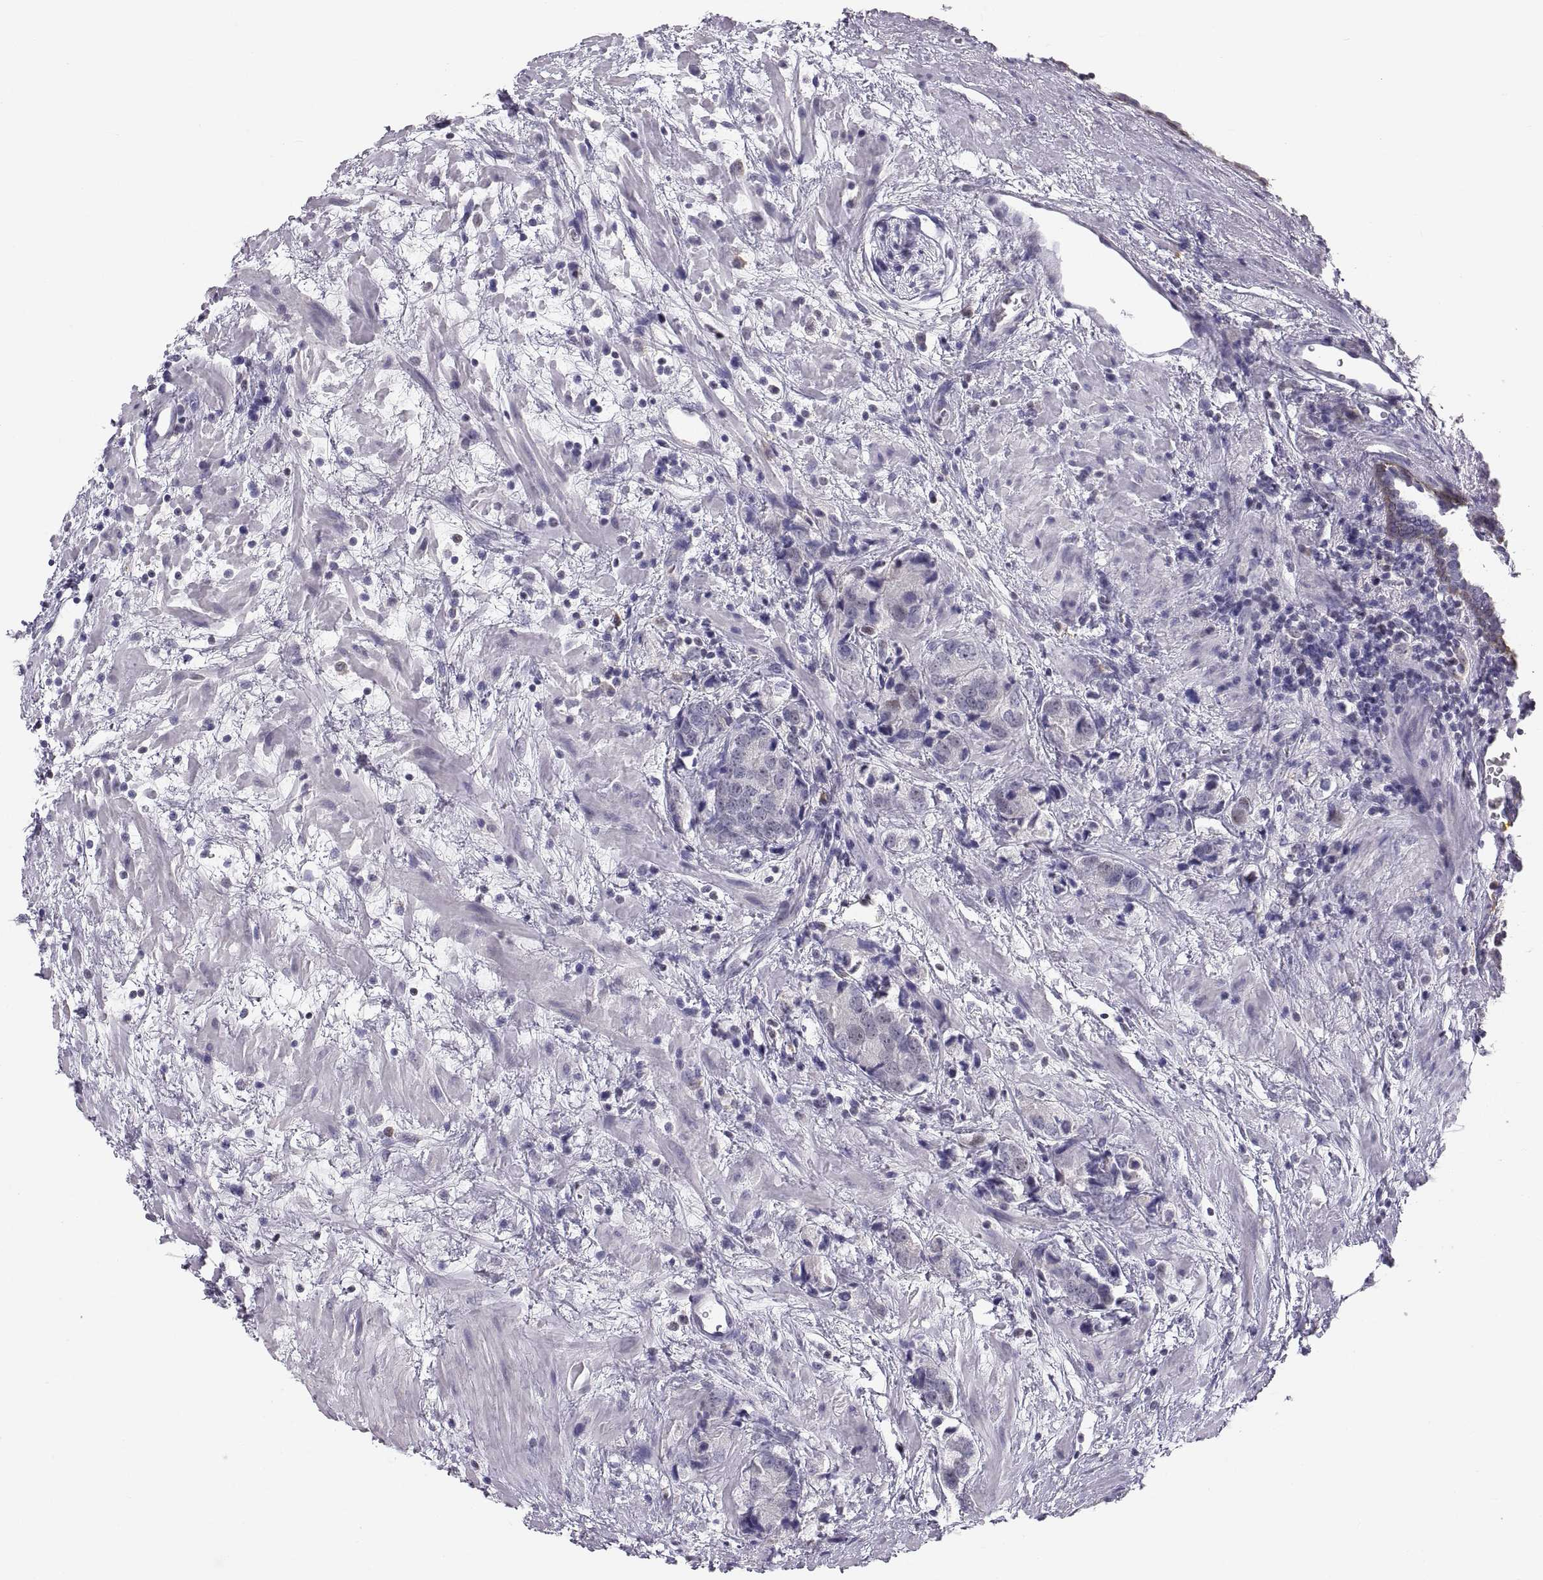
{"staining": {"intensity": "negative", "quantity": "none", "location": "none"}, "tissue": "prostate cancer", "cell_type": "Tumor cells", "image_type": "cancer", "snomed": [{"axis": "morphology", "description": "Adenocarcinoma, NOS"}, {"axis": "topography", "description": "Prostate and seminal vesicle, NOS"}], "caption": "Tumor cells show no significant positivity in prostate cancer (adenocarcinoma). The staining was performed using DAB to visualize the protein expression in brown, while the nuclei were stained in blue with hematoxylin (Magnification: 20x).", "gene": "ERO1A", "patient": {"sex": "male", "age": 63}}